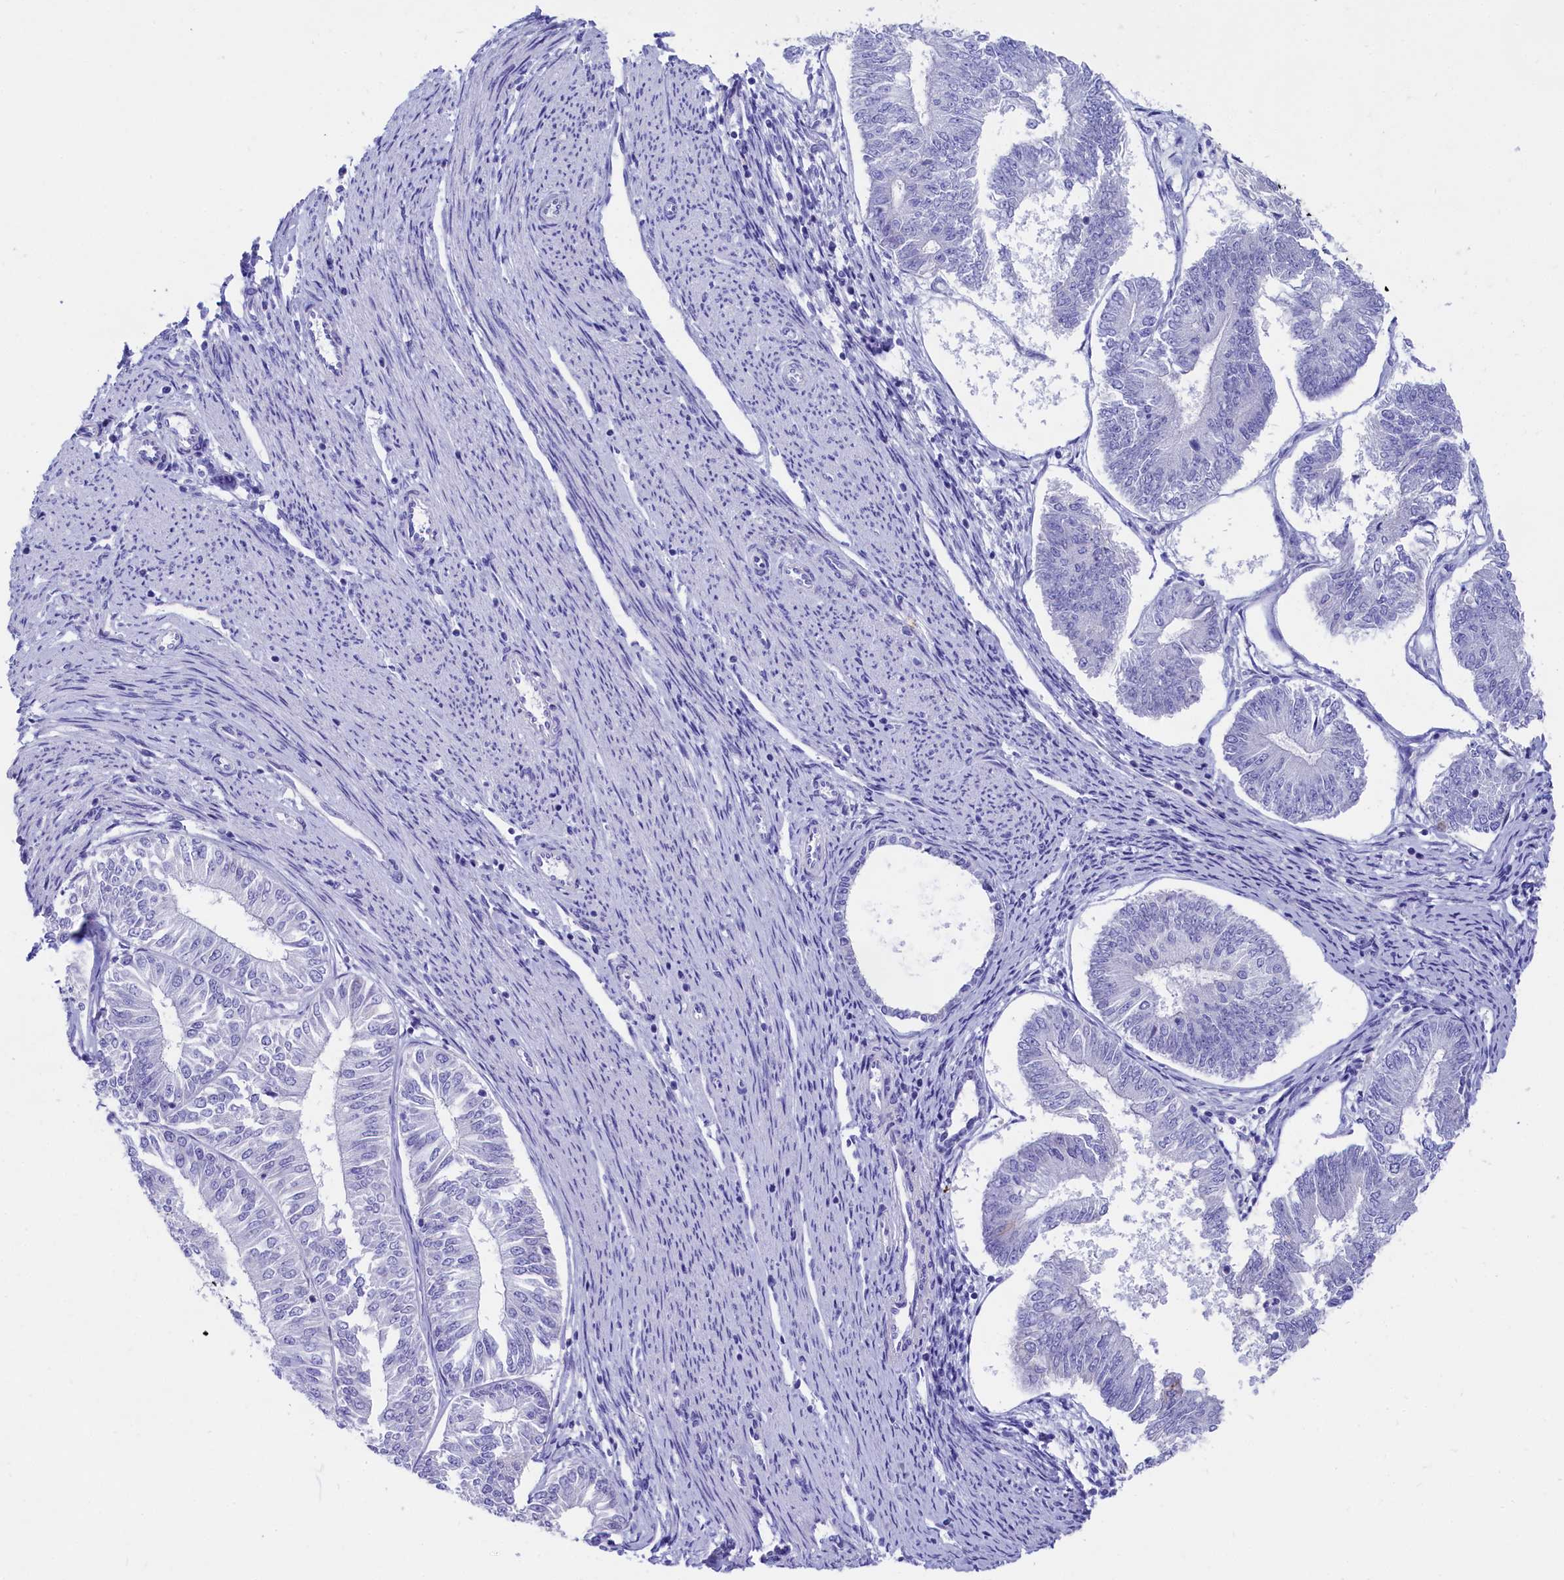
{"staining": {"intensity": "negative", "quantity": "none", "location": "none"}, "tissue": "endometrial cancer", "cell_type": "Tumor cells", "image_type": "cancer", "snomed": [{"axis": "morphology", "description": "Adenocarcinoma, NOS"}, {"axis": "topography", "description": "Endometrium"}], "caption": "Histopathology image shows no protein expression in tumor cells of adenocarcinoma (endometrial) tissue.", "gene": "SULT2A1", "patient": {"sex": "female", "age": 58}}